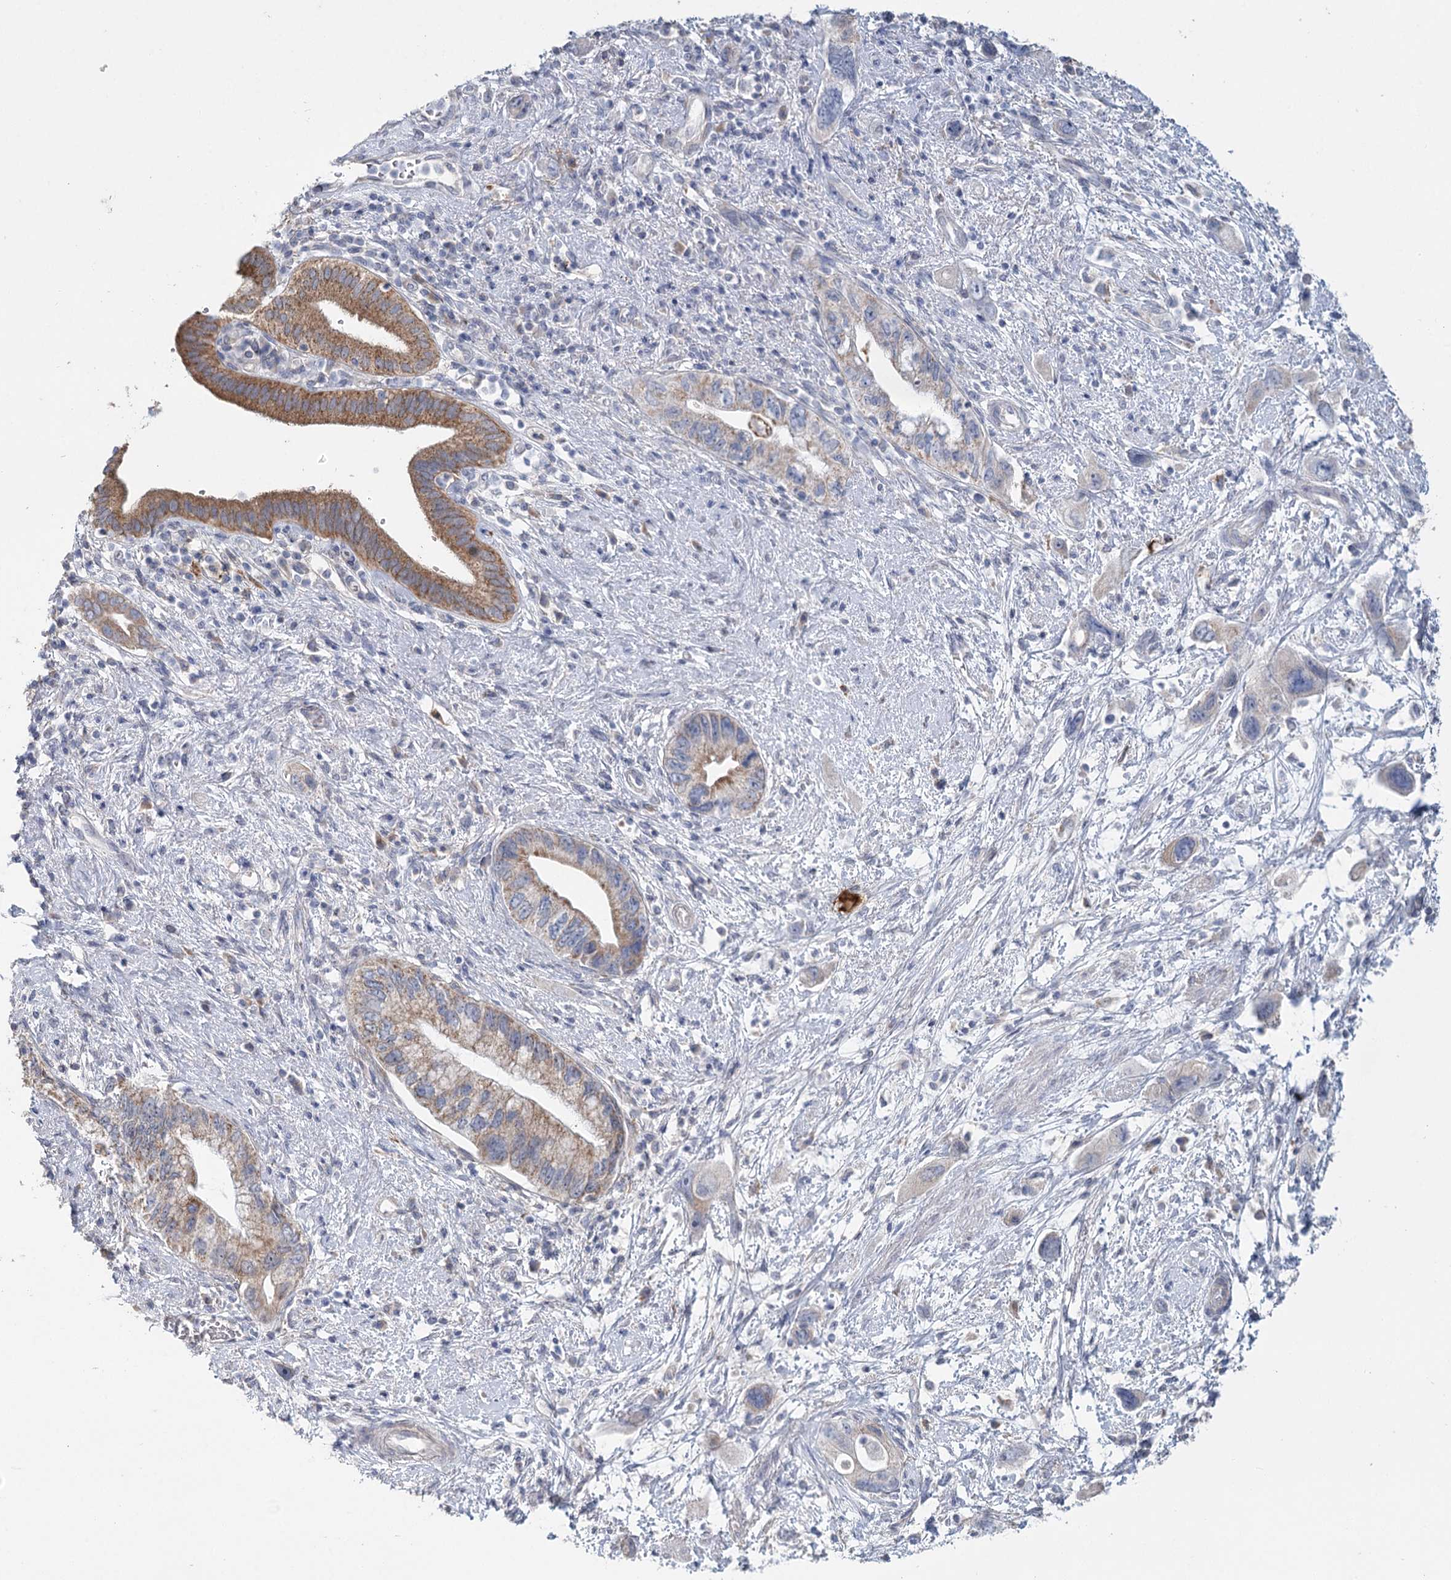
{"staining": {"intensity": "moderate", "quantity": "25%-75%", "location": "cytoplasmic/membranous"}, "tissue": "pancreatic cancer", "cell_type": "Tumor cells", "image_type": "cancer", "snomed": [{"axis": "morphology", "description": "Adenocarcinoma, NOS"}, {"axis": "topography", "description": "Pancreas"}], "caption": "Tumor cells show medium levels of moderate cytoplasmic/membranous positivity in about 25%-75% of cells in adenocarcinoma (pancreatic).", "gene": "ARHGAP44", "patient": {"sex": "female", "age": 73}}